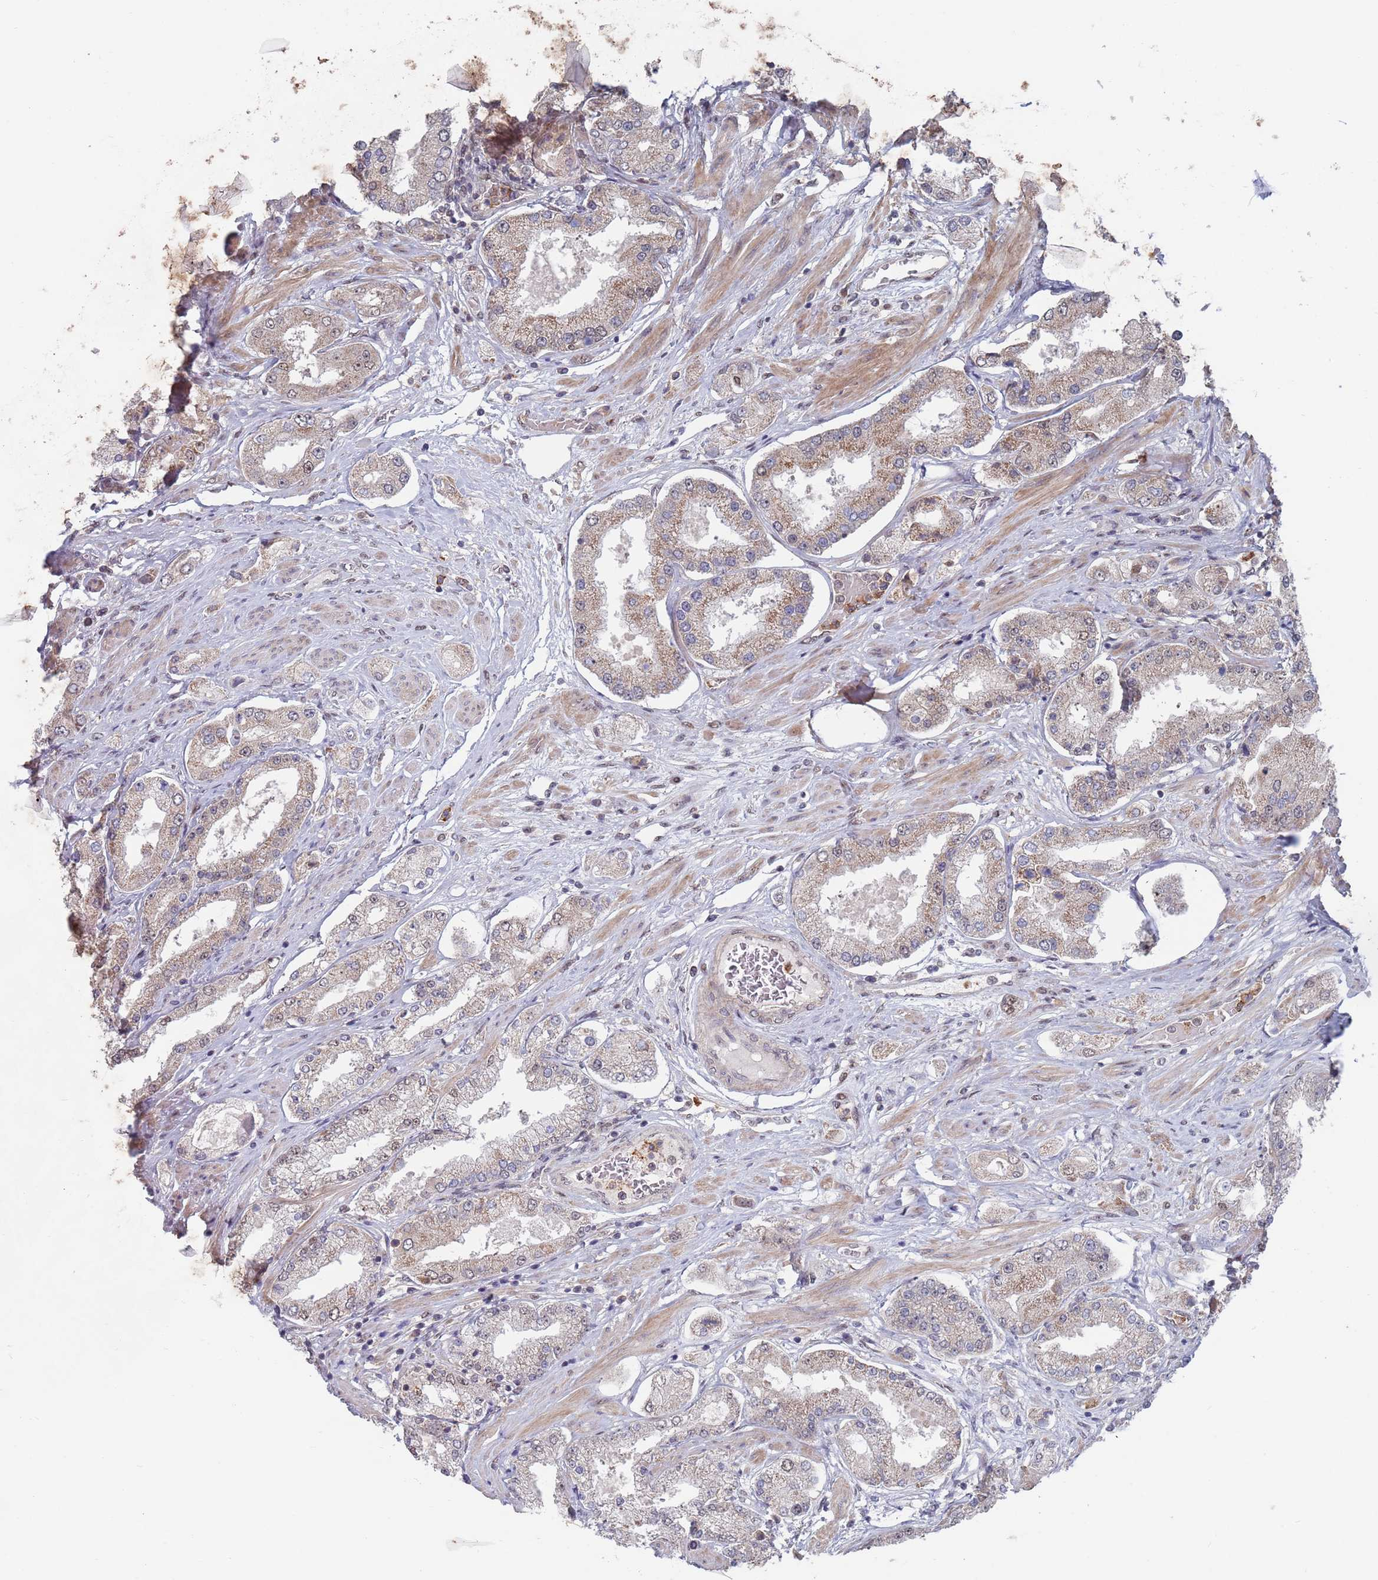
{"staining": {"intensity": "weak", "quantity": "<25%", "location": "cytoplasmic/membranous"}, "tissue": "prostate cancer", "cell_type": "Tumor cells", "image_type": "cancer", "snomed": [{"axis": "morphology", "description": "Adenocarcinoma, High grade"}, {"axis": "topography", "description": "Prostate"}], "caption": "Prostate cancer stained for a protein using immunohistochemistry (IHC) reveals no expression tumor cells.", "gene": "RPP25", "patient": {"sex": "male", "age": 69}}